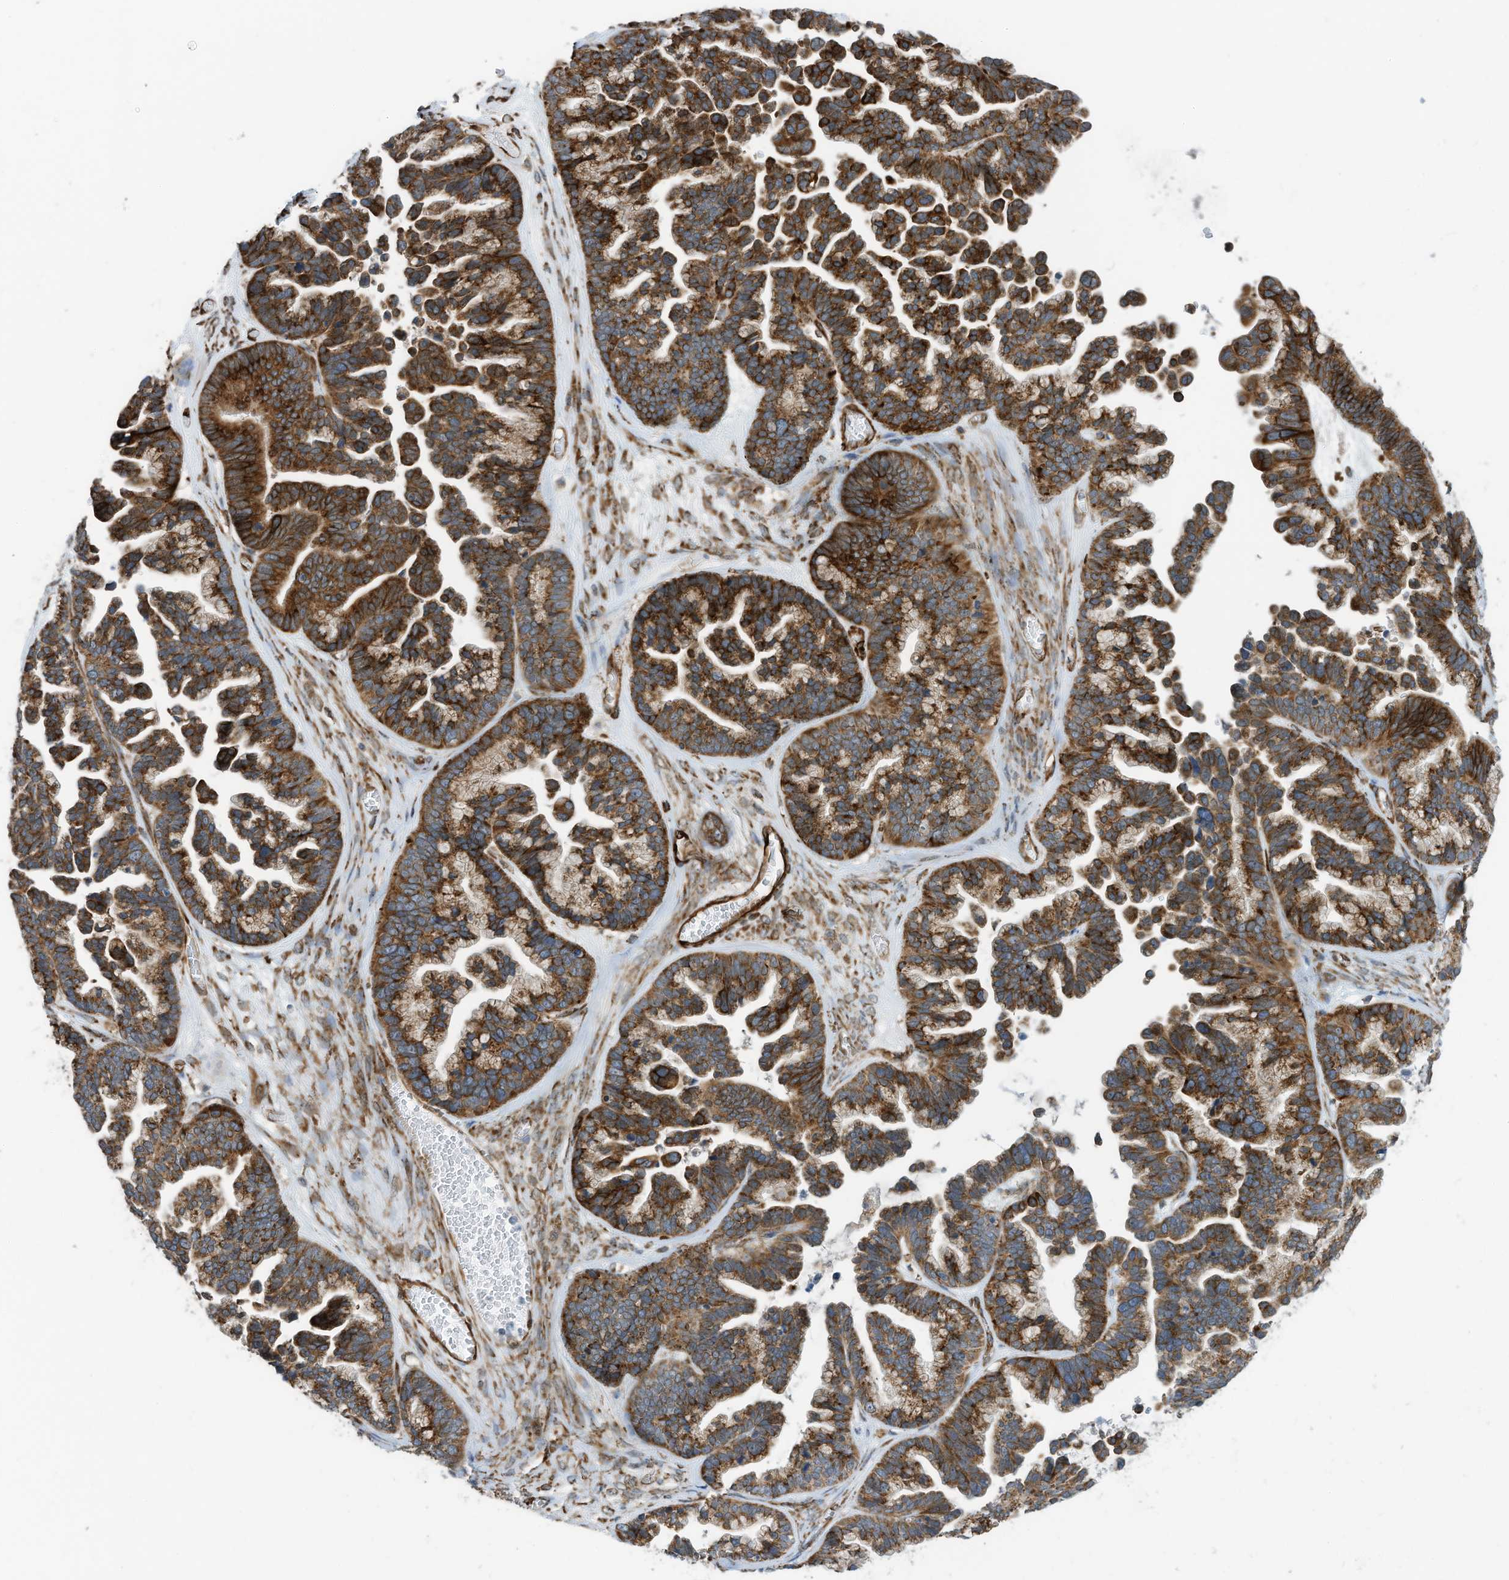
{"staining": {"intensity": "strong", "quantity": ">75%", "location": "cytoplasmic/membranous"}, "tissue": "ovarian cancer", "cell_type": "Tumor cells", "image_type": "cancer", "snomed": [{"axis": "morphology", "description": "Cystadenocarcinoma, serous, NOS"}, {"axis": "topography", "description": "Ovary"}], "caption": "Ovarian serous cystadenocarcinoma was stained to show a protein in brown. There is high levels of strong cytoplasmic/membranous expression in about >75% of tumor cells. (DAB IHC with brightfield microscopy, high magnification).", "gene": "ZBTB45", "patient": {"sex": "female", "age": 56}}